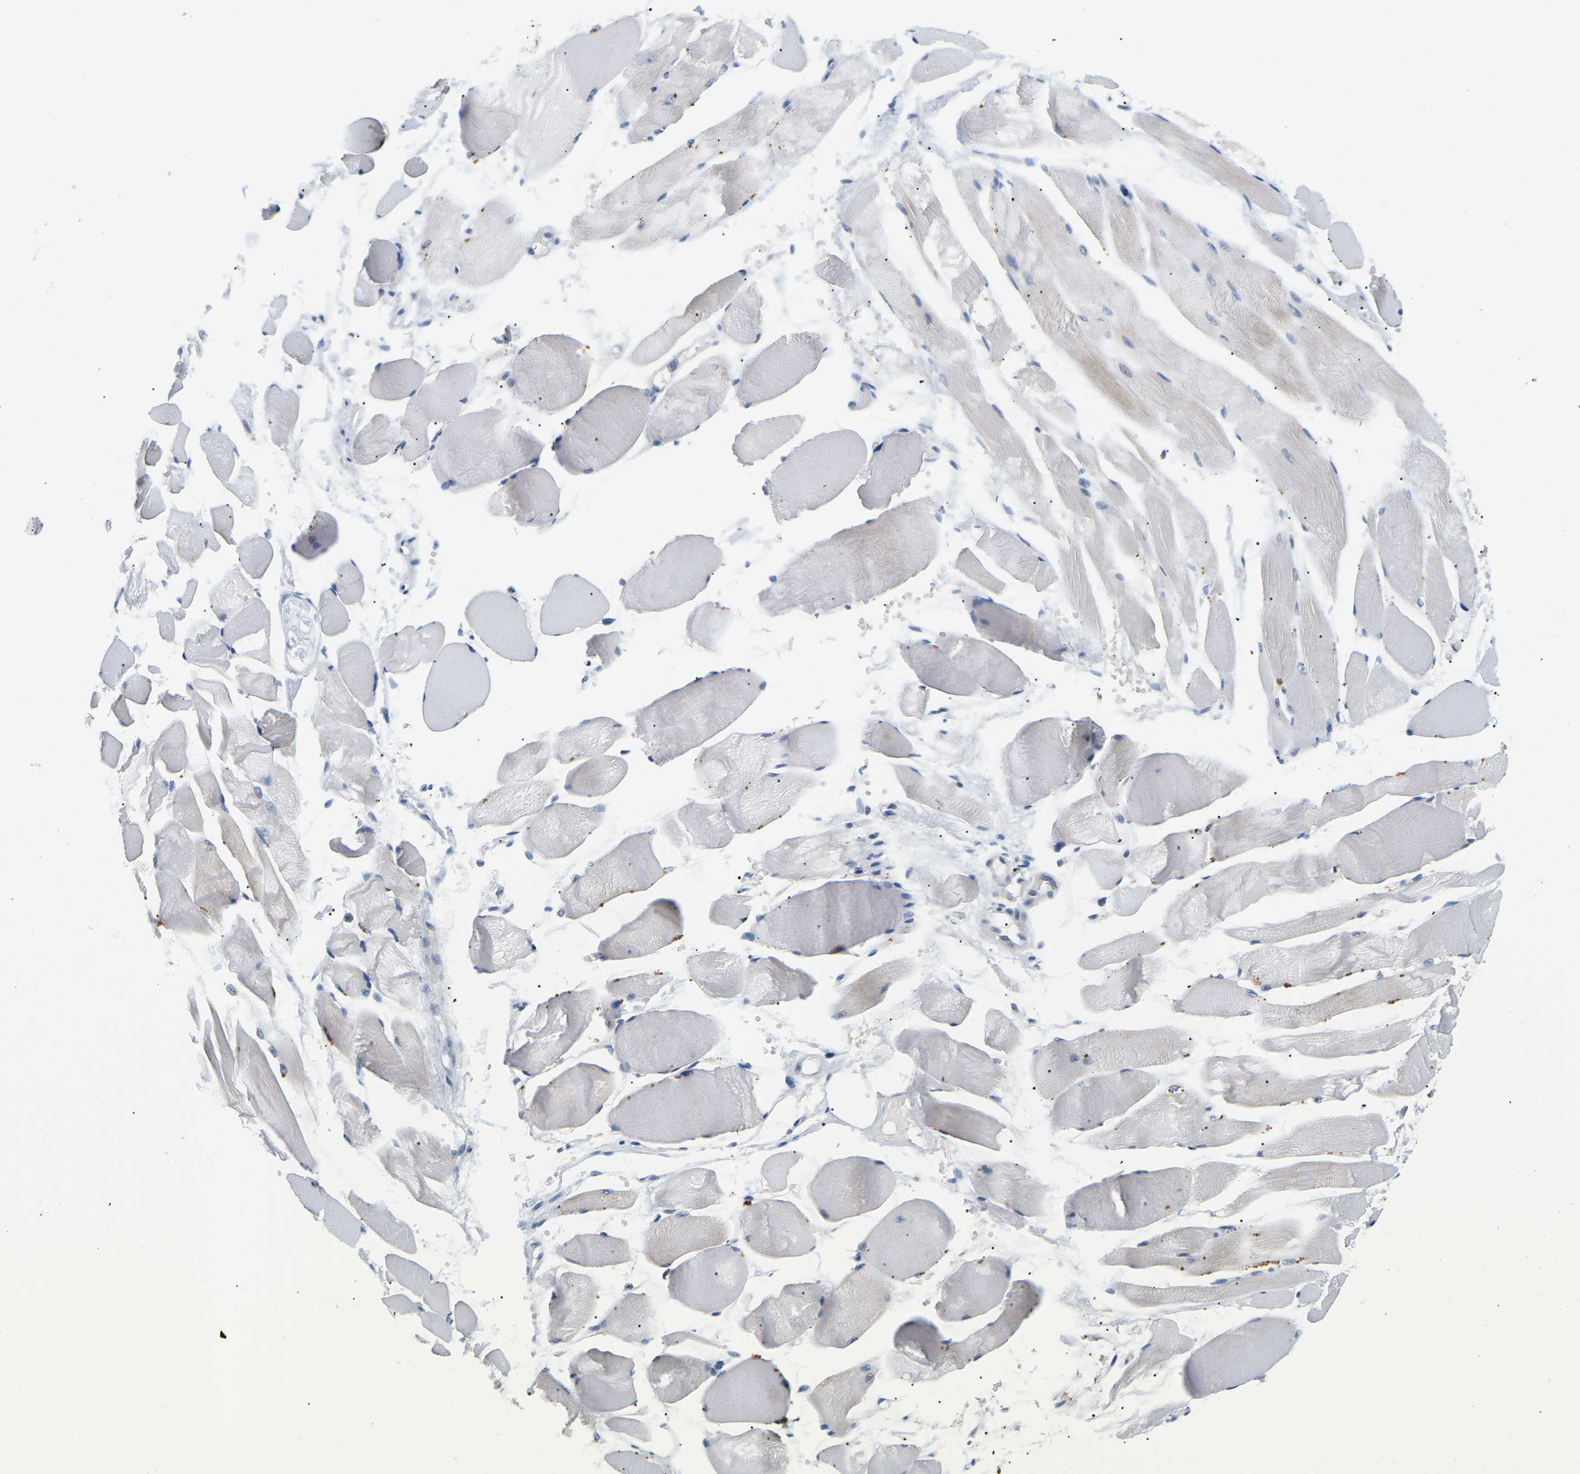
{"staining": {"intensity": "weak", "quantity": "25%-75%", "location": "cytoplasmic/membranous"}, "tissue": "skeletal muscle", "cell_type": "Myocytes", "image_type": "normal", "snomed": [{"axis": "morphology", "description": "Normal tissue, NOS"}, {"axis": "topography", "description": "Skeletal muscle"}, {"axis": "topography", "description": "Peripheral nerve tissue"}], "caption": "This is a photomicrograph of IHC staining of normal skeletal muscle, which shows weak staining in the cytoplasmic/membranous of myocytes.", "gene": "EVA1C", "patient": {"sex": "female", "age": 84}}